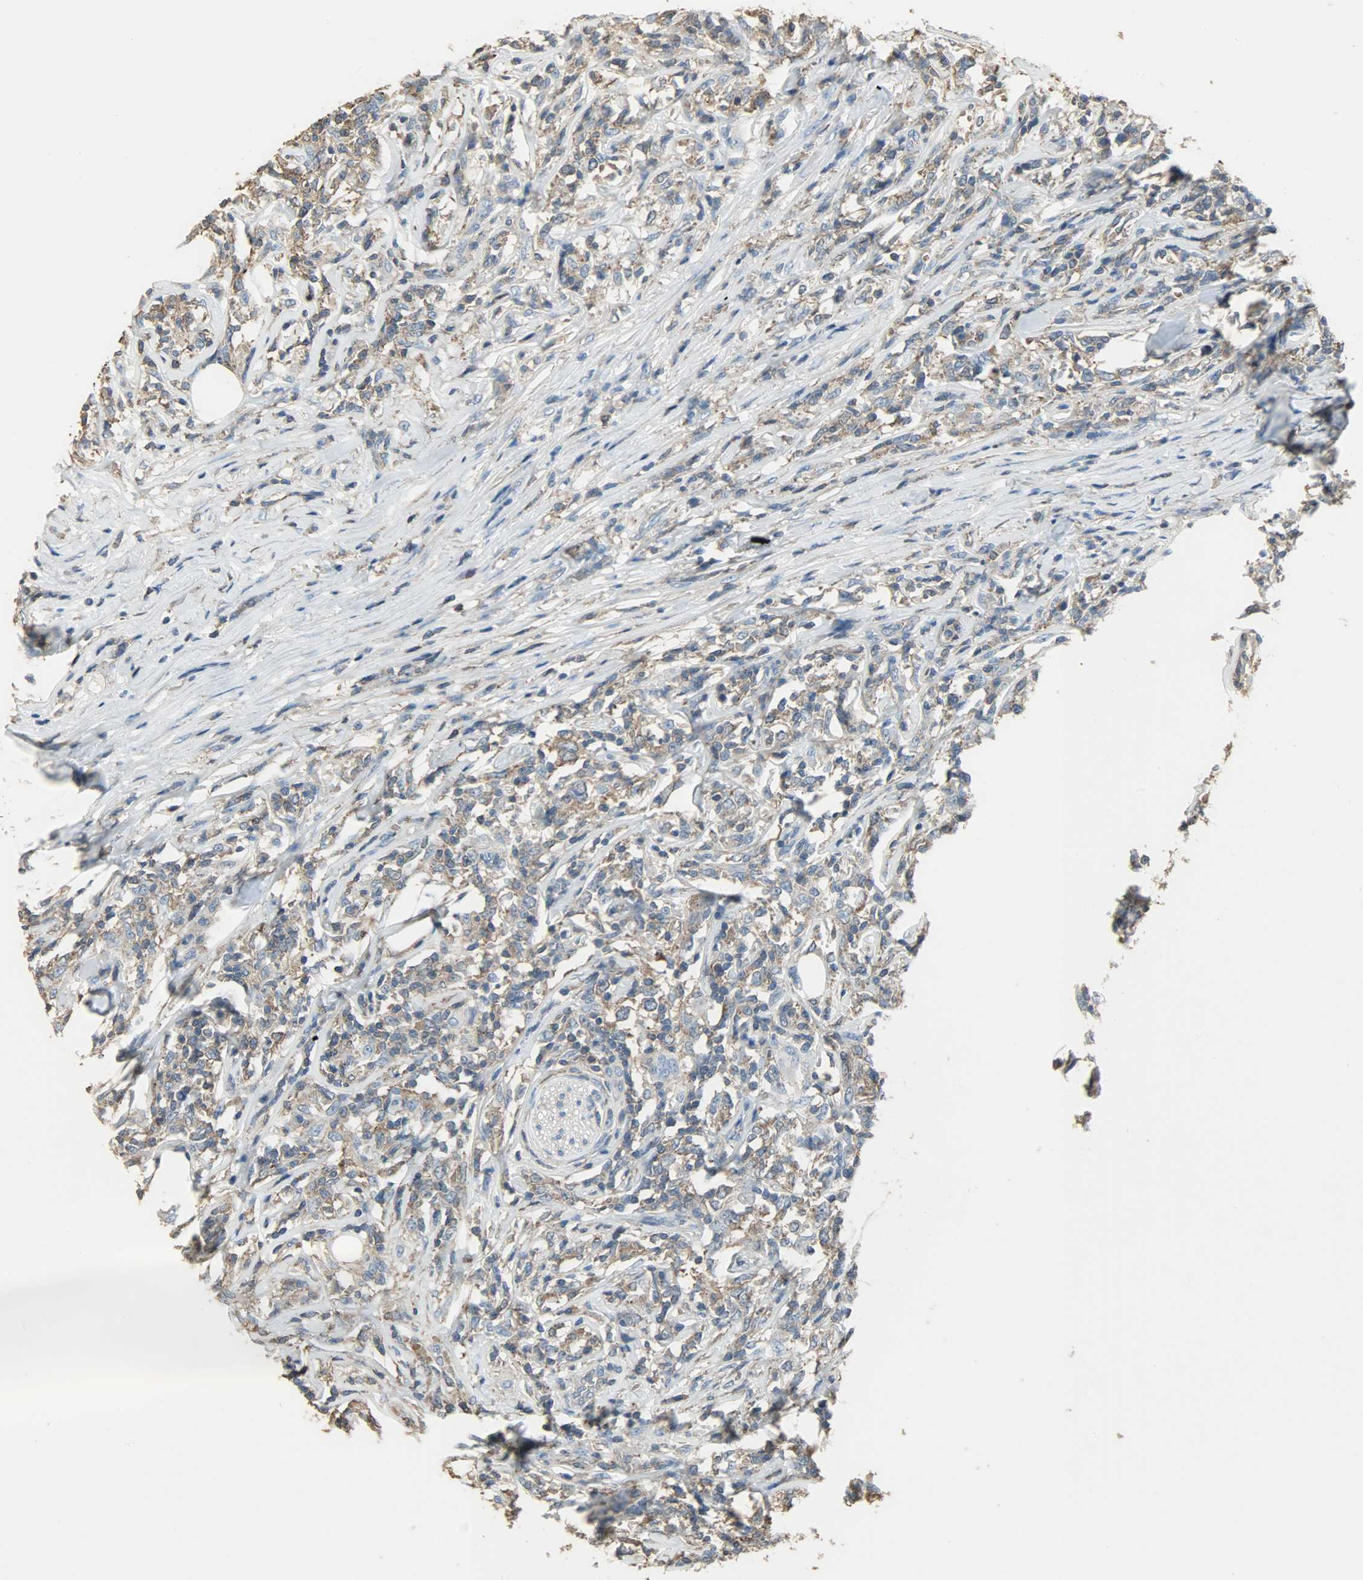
{"staining": {"intensity": "weak", "quantity": ">75%", "location": "cytoplasmic/membranous"}, "tissue": "lymphoma", "cell_type": "Tumor cells", "image_type": "cancer", "snomed": [{"axis": "morphology", "description": "Malignant lymphoma, non-Hodgkin's type, High grade"}, {"axis": "topography", "description": "Lymph node"}], "caption": "This histopathology image demonstrates immunohistochemistry (IHC) staining of human lymphoma, with low weak cytoplasmic/membranous staining in approximately >75% of tumor cells.", "gene": "DNAJA4", "patient": {"sex": "female", "age": 84}}